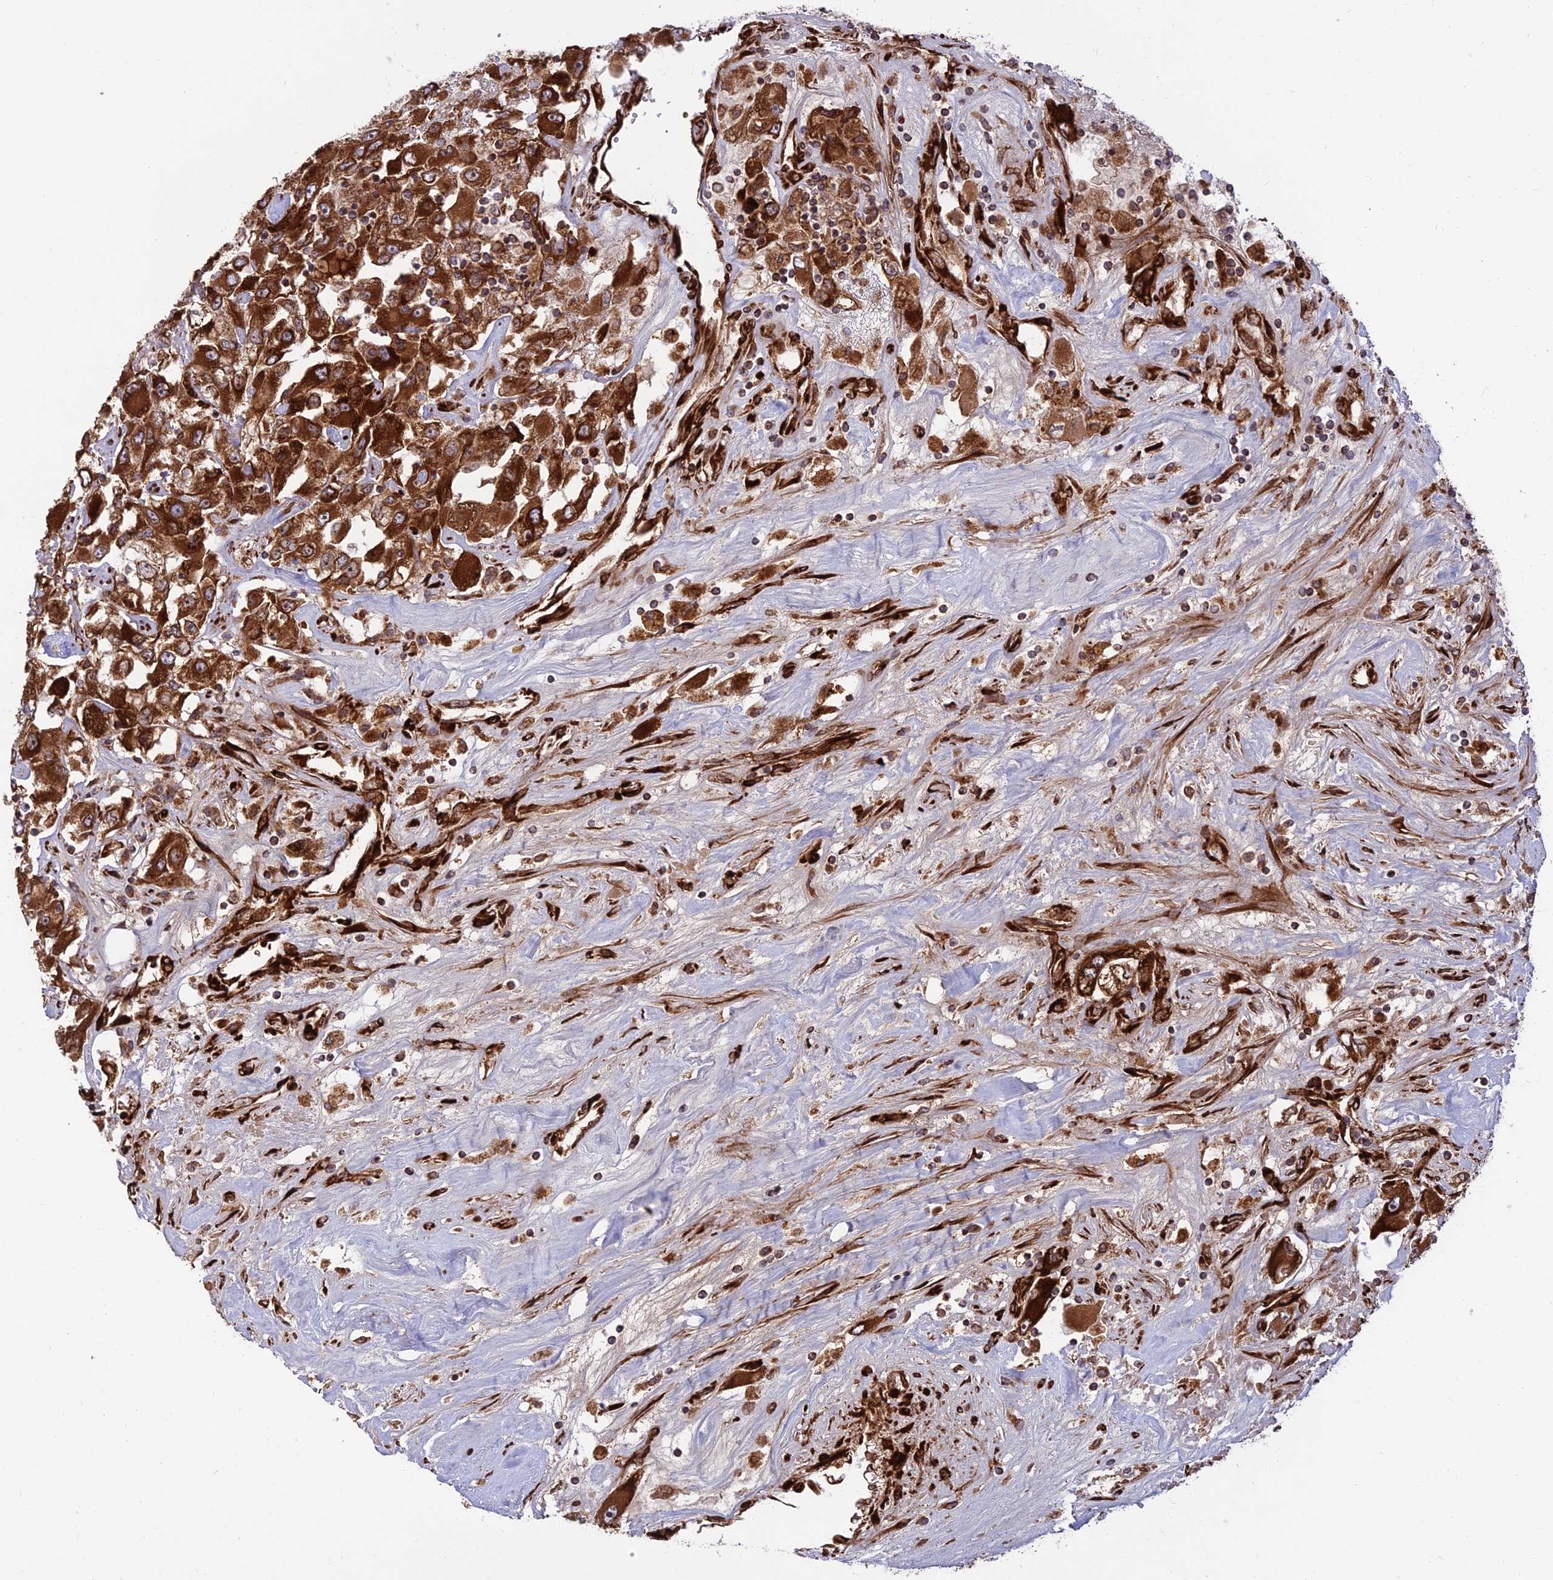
{"staining": {"intensity": "strong", "quantity": ">75%", "location": "cytoplasmic/membranous,nuclear"}, "tissue": "renal cancer", "cell_type": "Tumor cells", "image_type": "cancer", "snomed": [{"axis": "morphology", "description": "Adenocarcinoma, NOS"}, {"axis": "topography", "description": "Kidney"}], "caption": "Human renal adenocarcinoma stained with a brown dye exhibits strong cytoplasmic/membranous and nuclear positive expression in about >75% of tumor cells.", "gene": "CRTAP", "patient": {"sex": "female", "age": 52}}